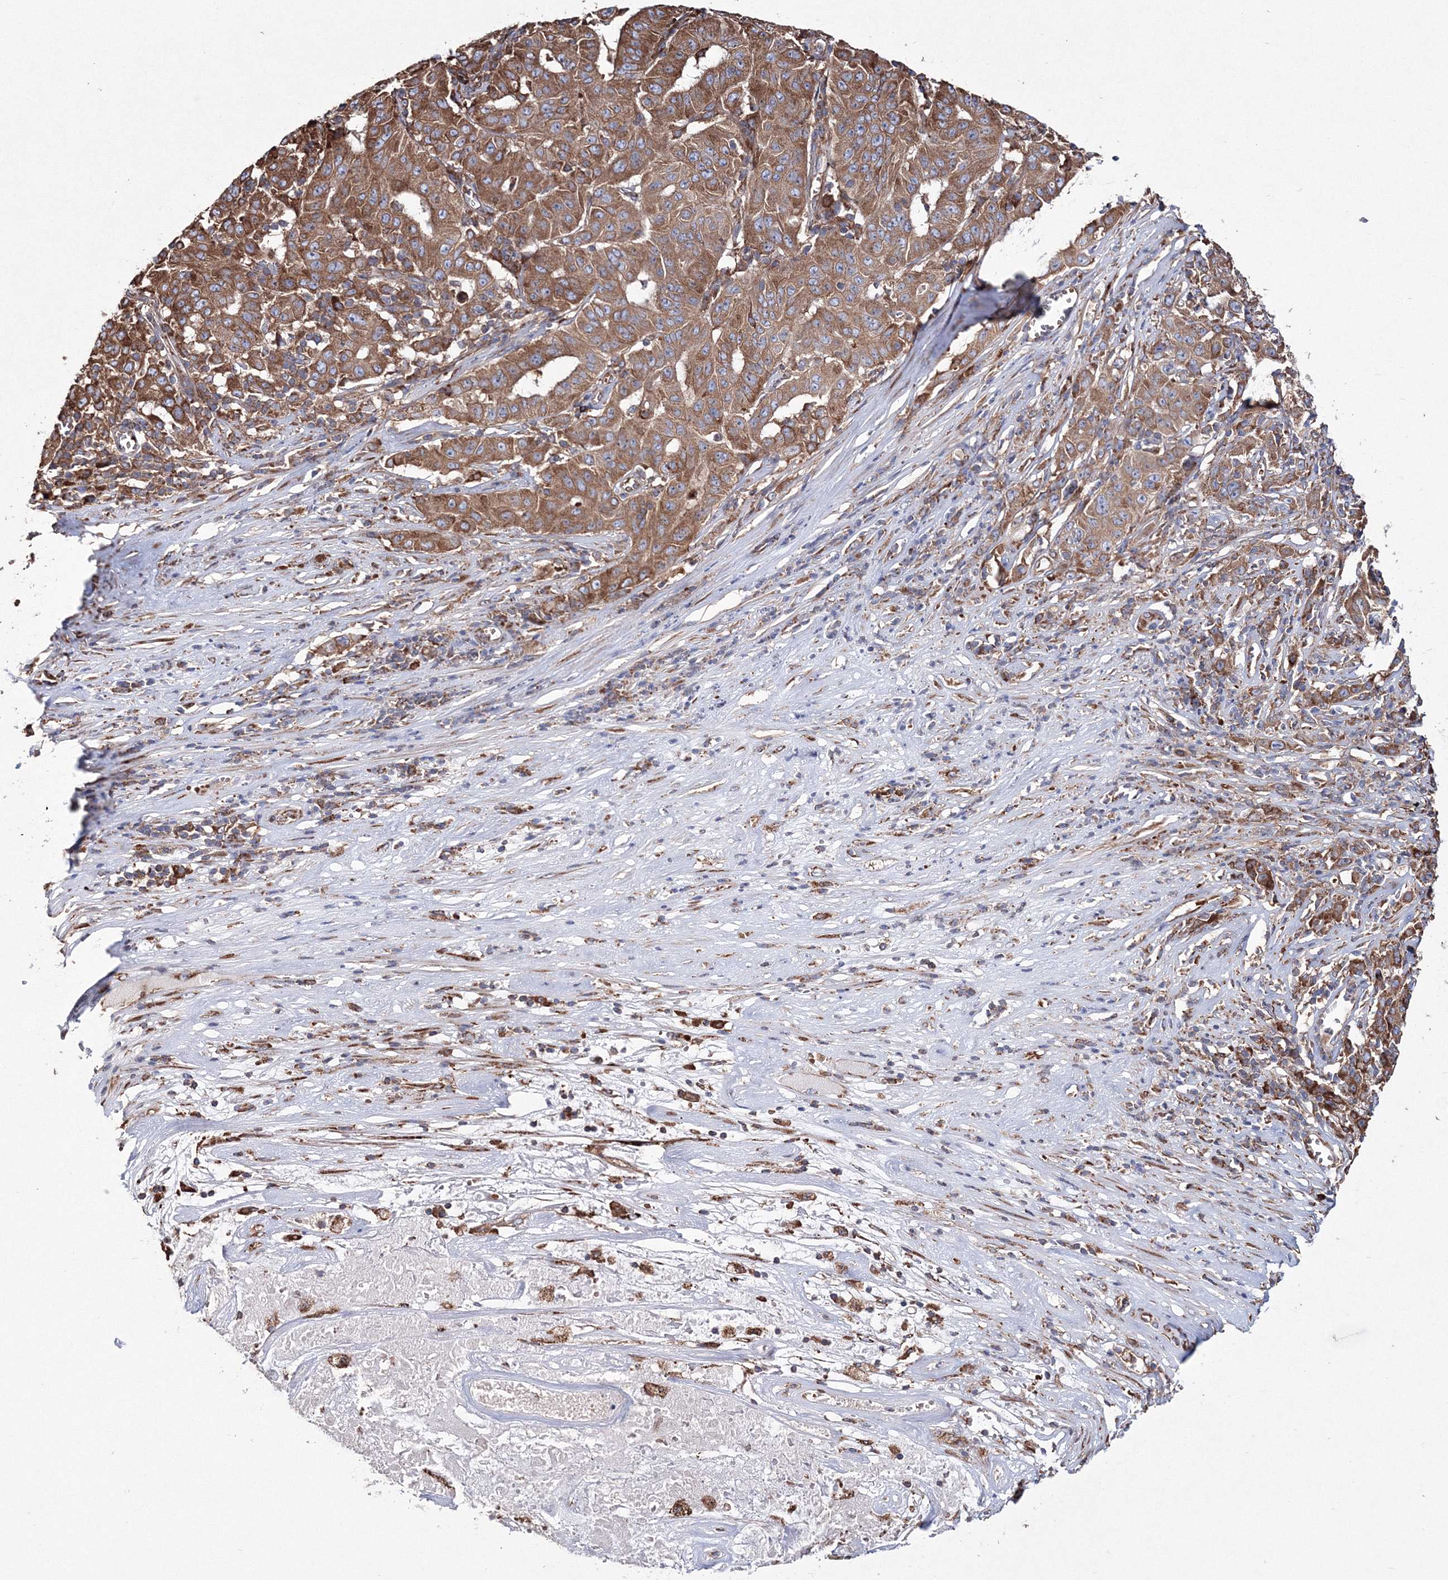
{"staining": {"intensity": "moderate", "quantity": ">75%", "location": "cytoplasmic/membranous"}, "tissue": "pancreatic cancer", "cell_type": "Tumor cells", "image_type": "cancer", "snomed": [{"axis": "morphology", "description": "Adenocarcinoma, NOS"}, {"axis": "topography", "description": "Pancreas"}], "caption": "There is medium levels of moderate cytoplasmic/membranous expression in tumor cells of adenocarcinoma (pancreatic), as demonstrated by immunohistochemical staining (brown color).", "gene": "VPS8", "patient": {"sex": "male", "age": 63}}